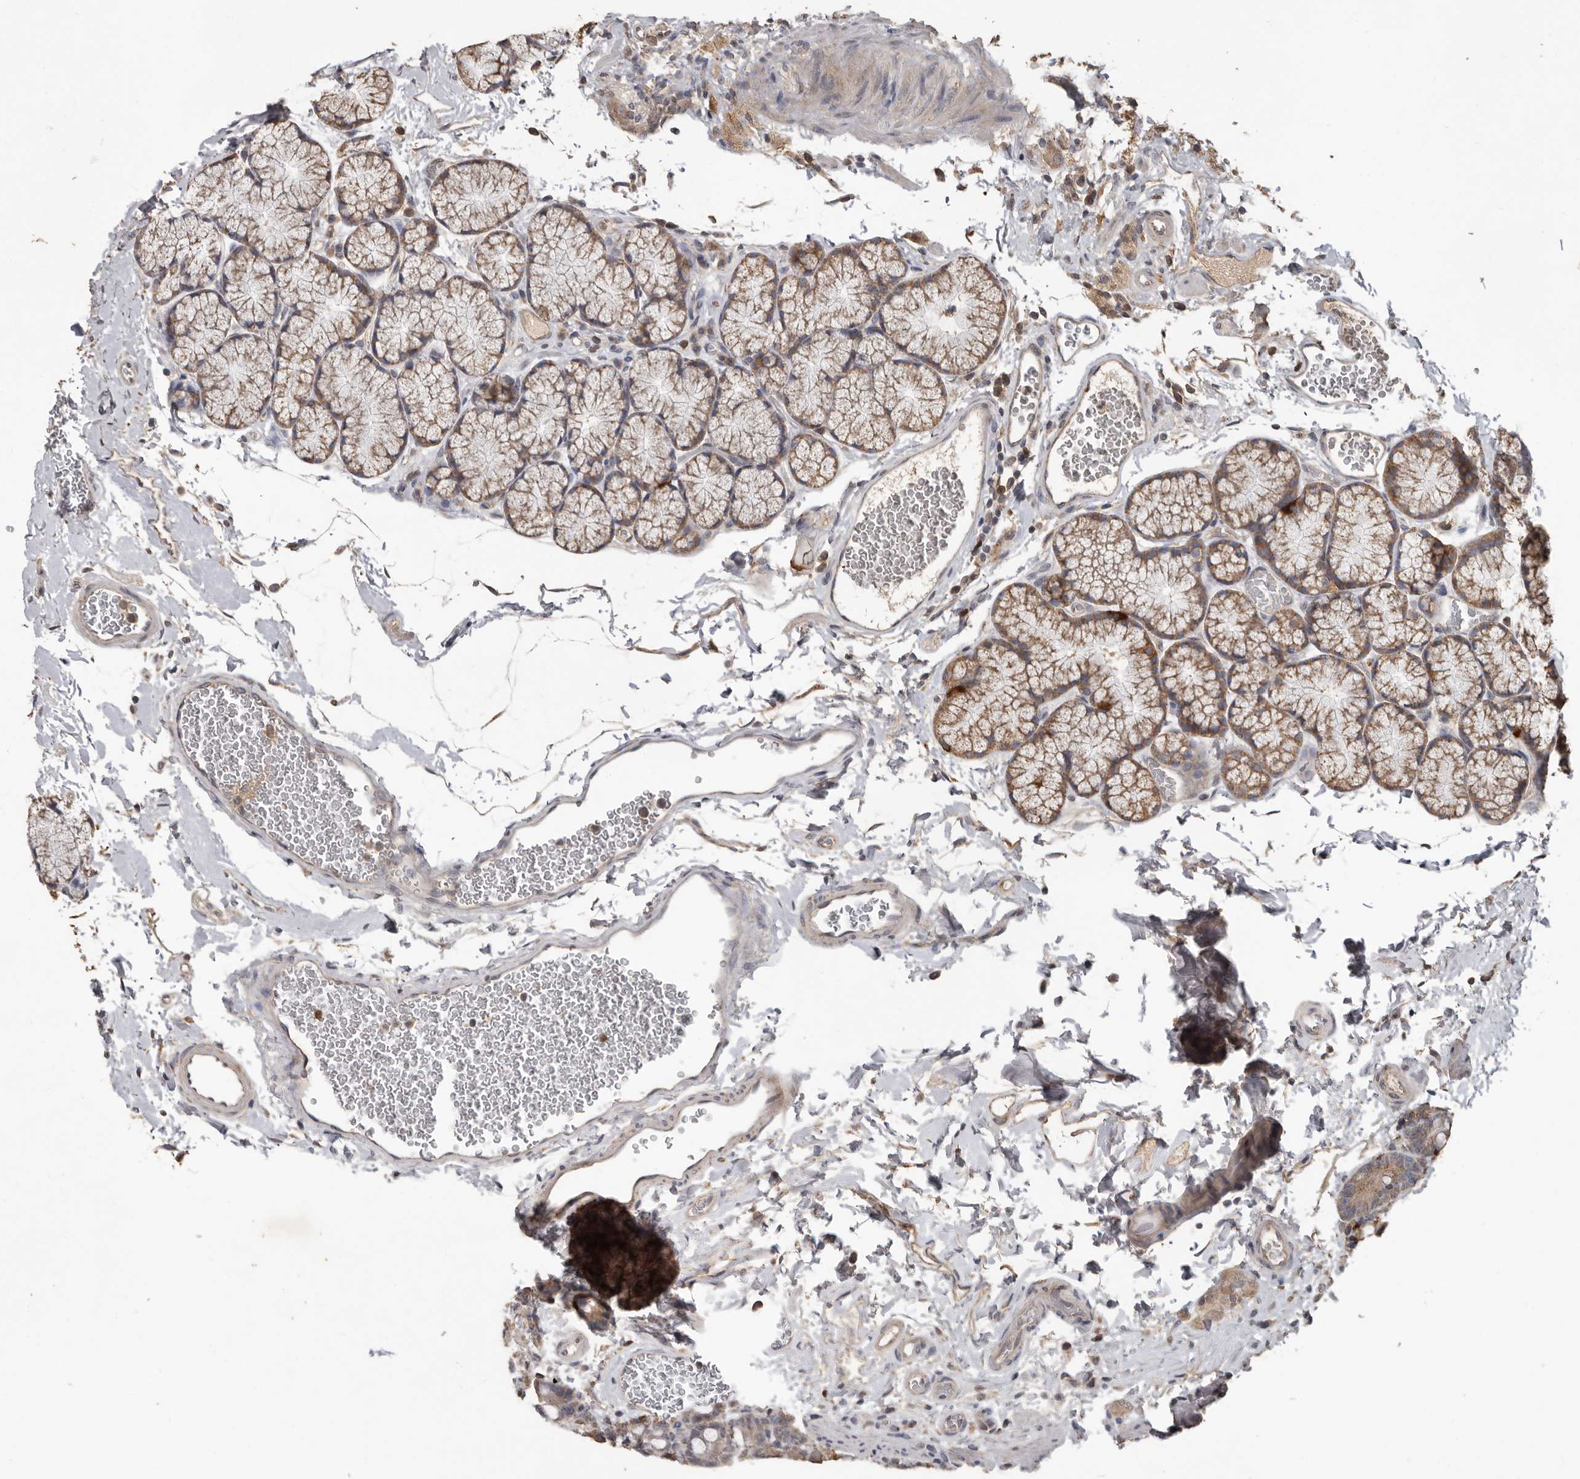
{"staining": {"intensity": "moderate", "quantity": ">75%", "location": "cytoplasmic/membranous"}, "tissue": "duodenum", "cell_type": "Glandular cells", "image_type": "normal", "snomed": [{"axis": "morphology", "description": "Normal tissue, NOS"}, {"axis": "topography", "description": "Duodenum"}], "caption": "Duodenum stained with a brown dye reveals moderate cytoplasmic/membranous positive positivity in about >75% of glandular cells.", "gene": "MTF1", "patient": {"sex": "male", "age": 35}}